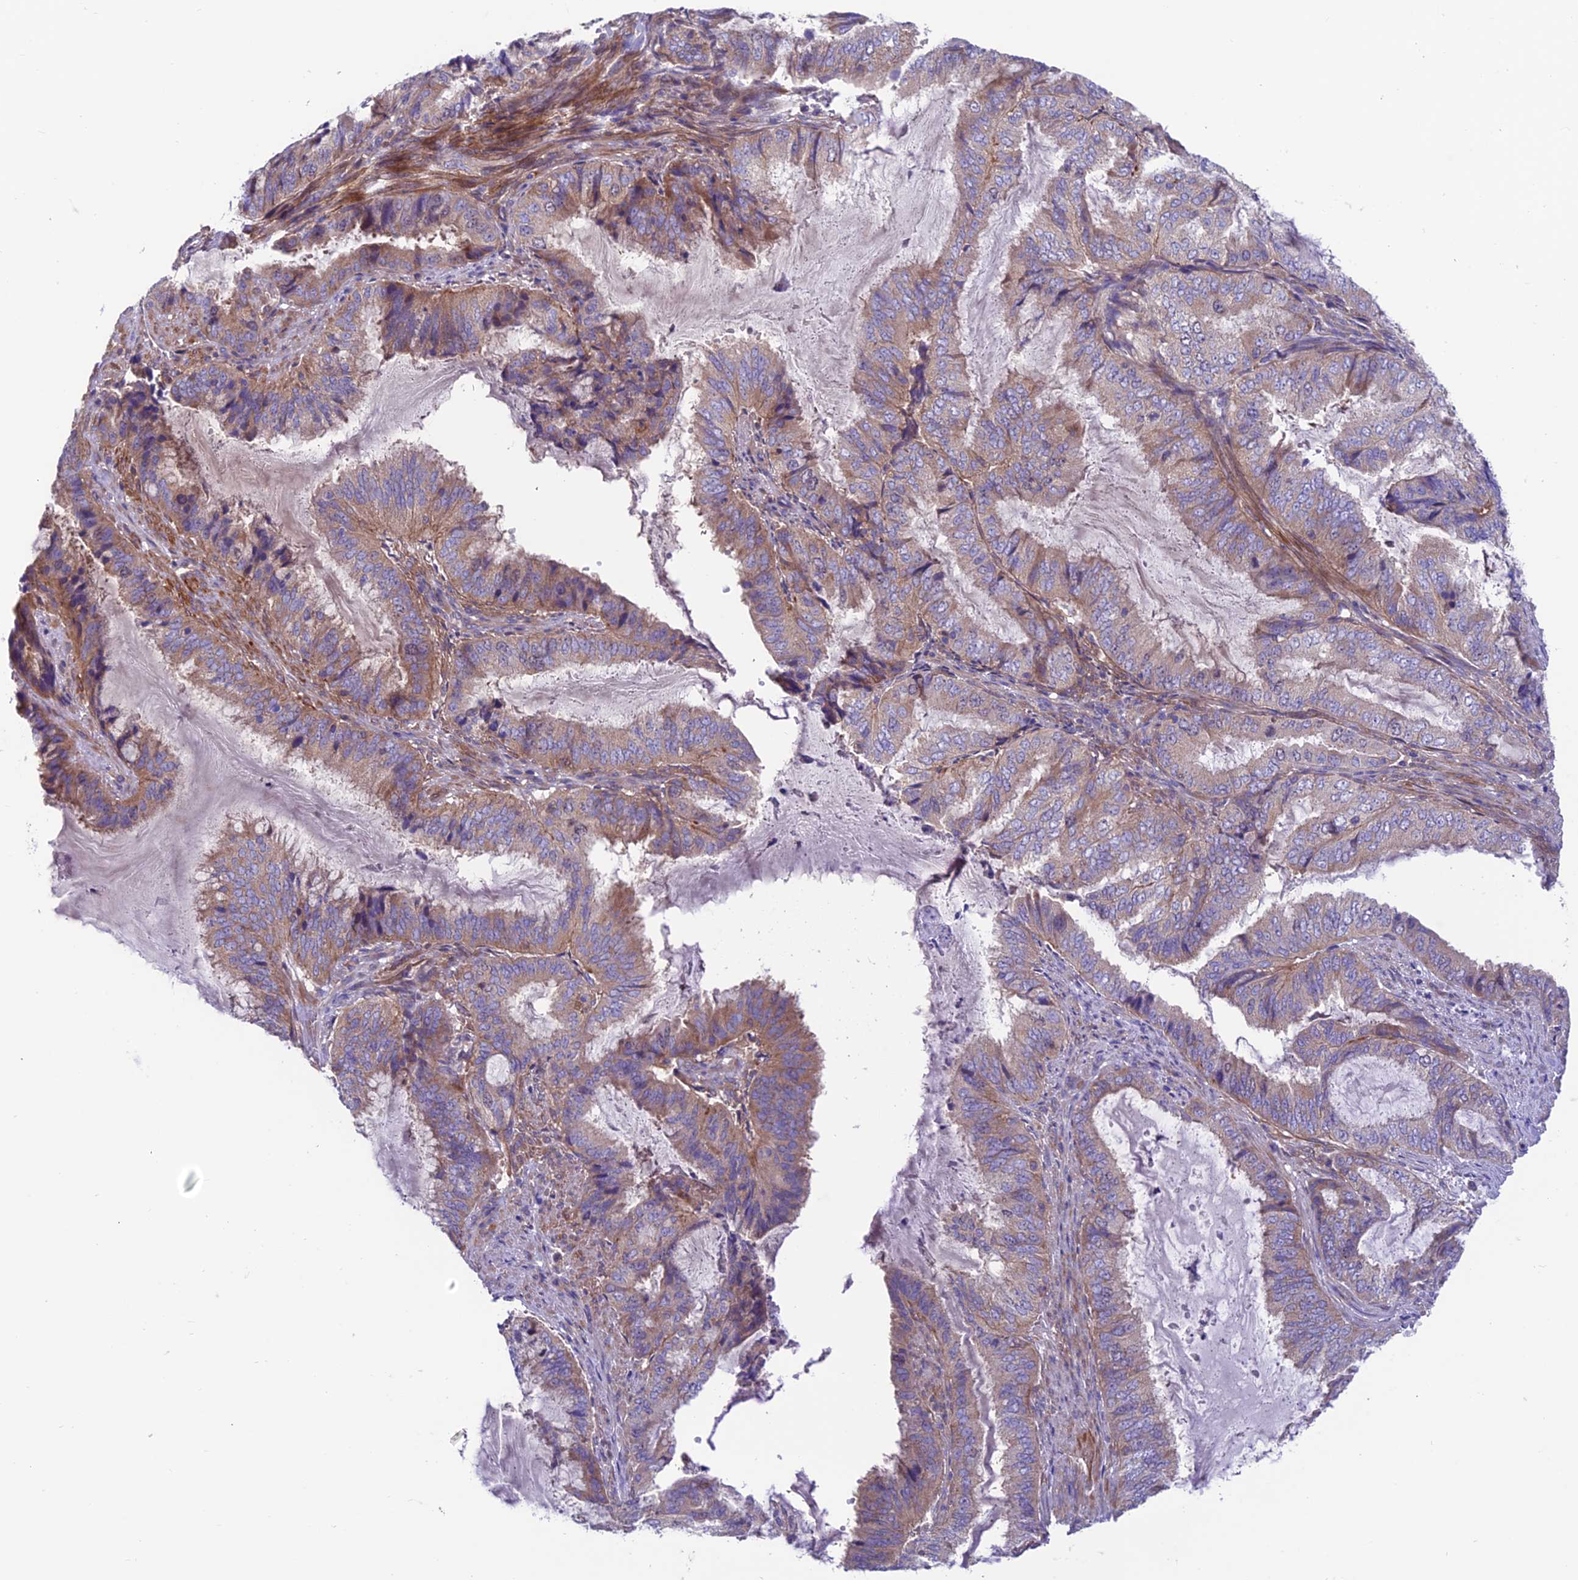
{"staining": {"intensity": "moderate", "quantity": "25%-75%", "location": "cytoplasmic/membranous"}, "tissue": "endometrial cancer", "cell_type": "Tumor cells", "image_type": "cancer", "snomed": [{"axis": "morphology", "description": "Adenocarcinoma, NOS"}, {"axis": "topography", "description": "Endometrium"}], "caption": "Moderate cytoplasmic/membranous protein expression is appreciated in about 25%-75% of tumor cells in endometrial cancer (adenocarcinoma).", "gene": "VPS16", "patient": {"sex": "female", "age": 51}}